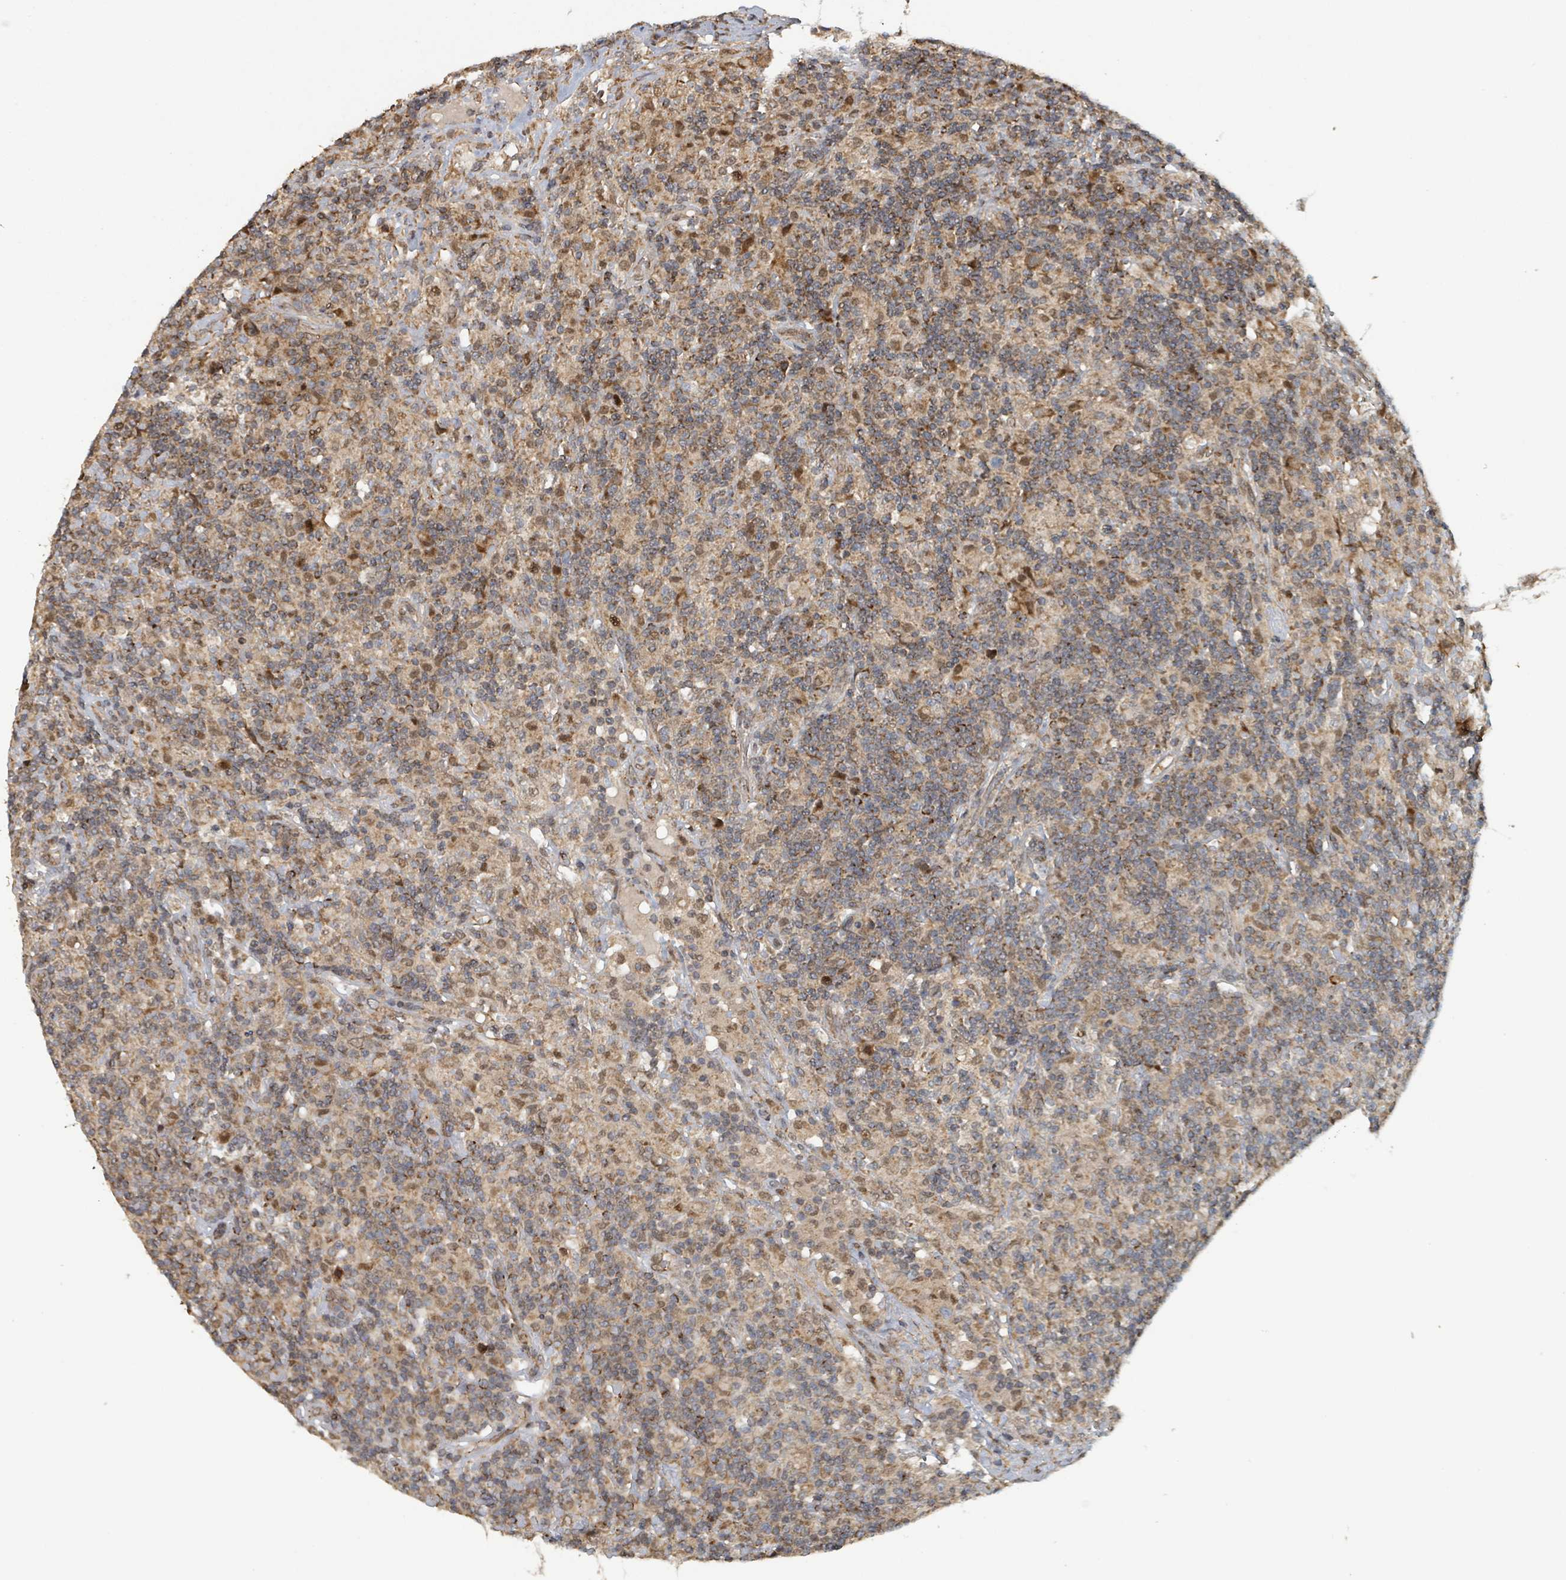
{"staining": {"intensity": "moderate", "quantity": "25%-75%", "location": "cytoplasmic/membranous"}, "tissue": "lymphoma", "cell_type": "Tumor cells", "image_type": "cancer", "snomed": [{"axis": "morphology", "description": "Hodgkin's disease, NOS"}, {"axis": "topography", "description": "Lymph node"}], "caption": "The immunohistochemical stain highlights moderate cytoplasmic/membranous positivity in tumor cells of Hodgkin's disease tissue.", "gene": "HIVEP1", "patient": {"sex": "male", "age": 70}}